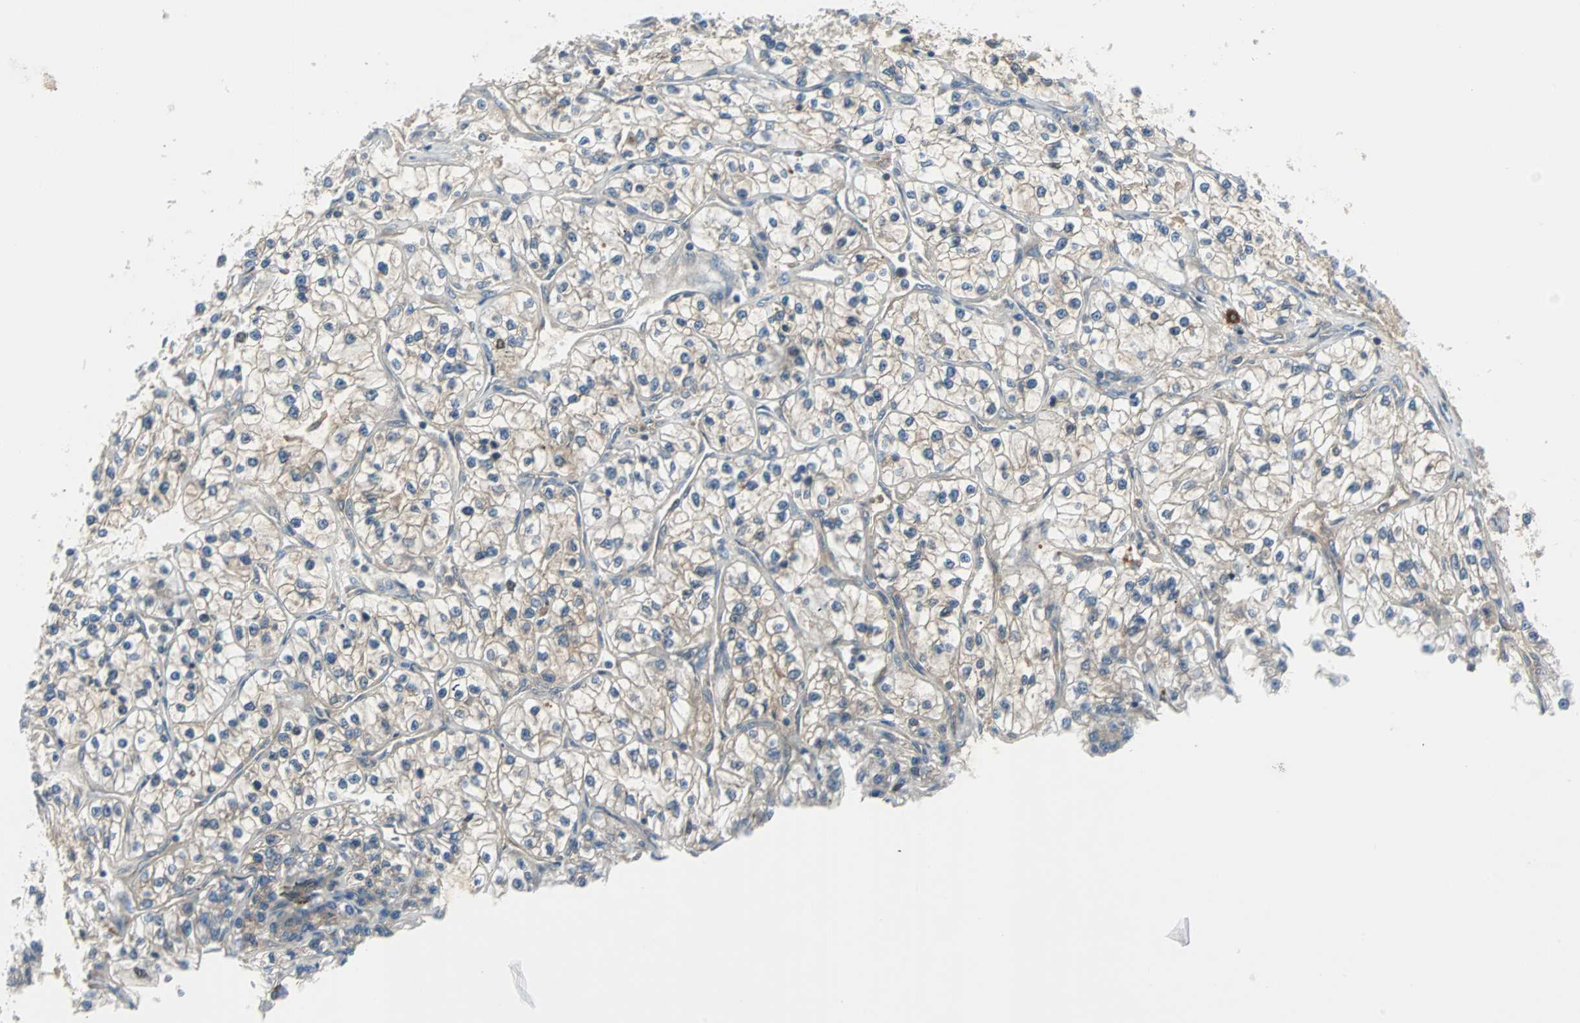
{"staining": {"intensity": "weak", "quantity": "25%-75%", "location": "cytoplasmic/membranous"}, "tissue": "renal cancer", "cell_type": "Tumor cells", "image_type": "cancer", "snomed": [{"axis": "morphology", "description": "Adenocarcinoma, NOS"}, {"axis": "topography", "description": "Kidney"}], "caption": "This is a photomicrograph of immunohistochemistry (IHC) staining of renal cancer (adenocarcinoma), which shows weak expression in the cytoplasmic/membranous of tumor cells.", "gene": "FHL2", "patient": {"sex": "female", "age": 57}}